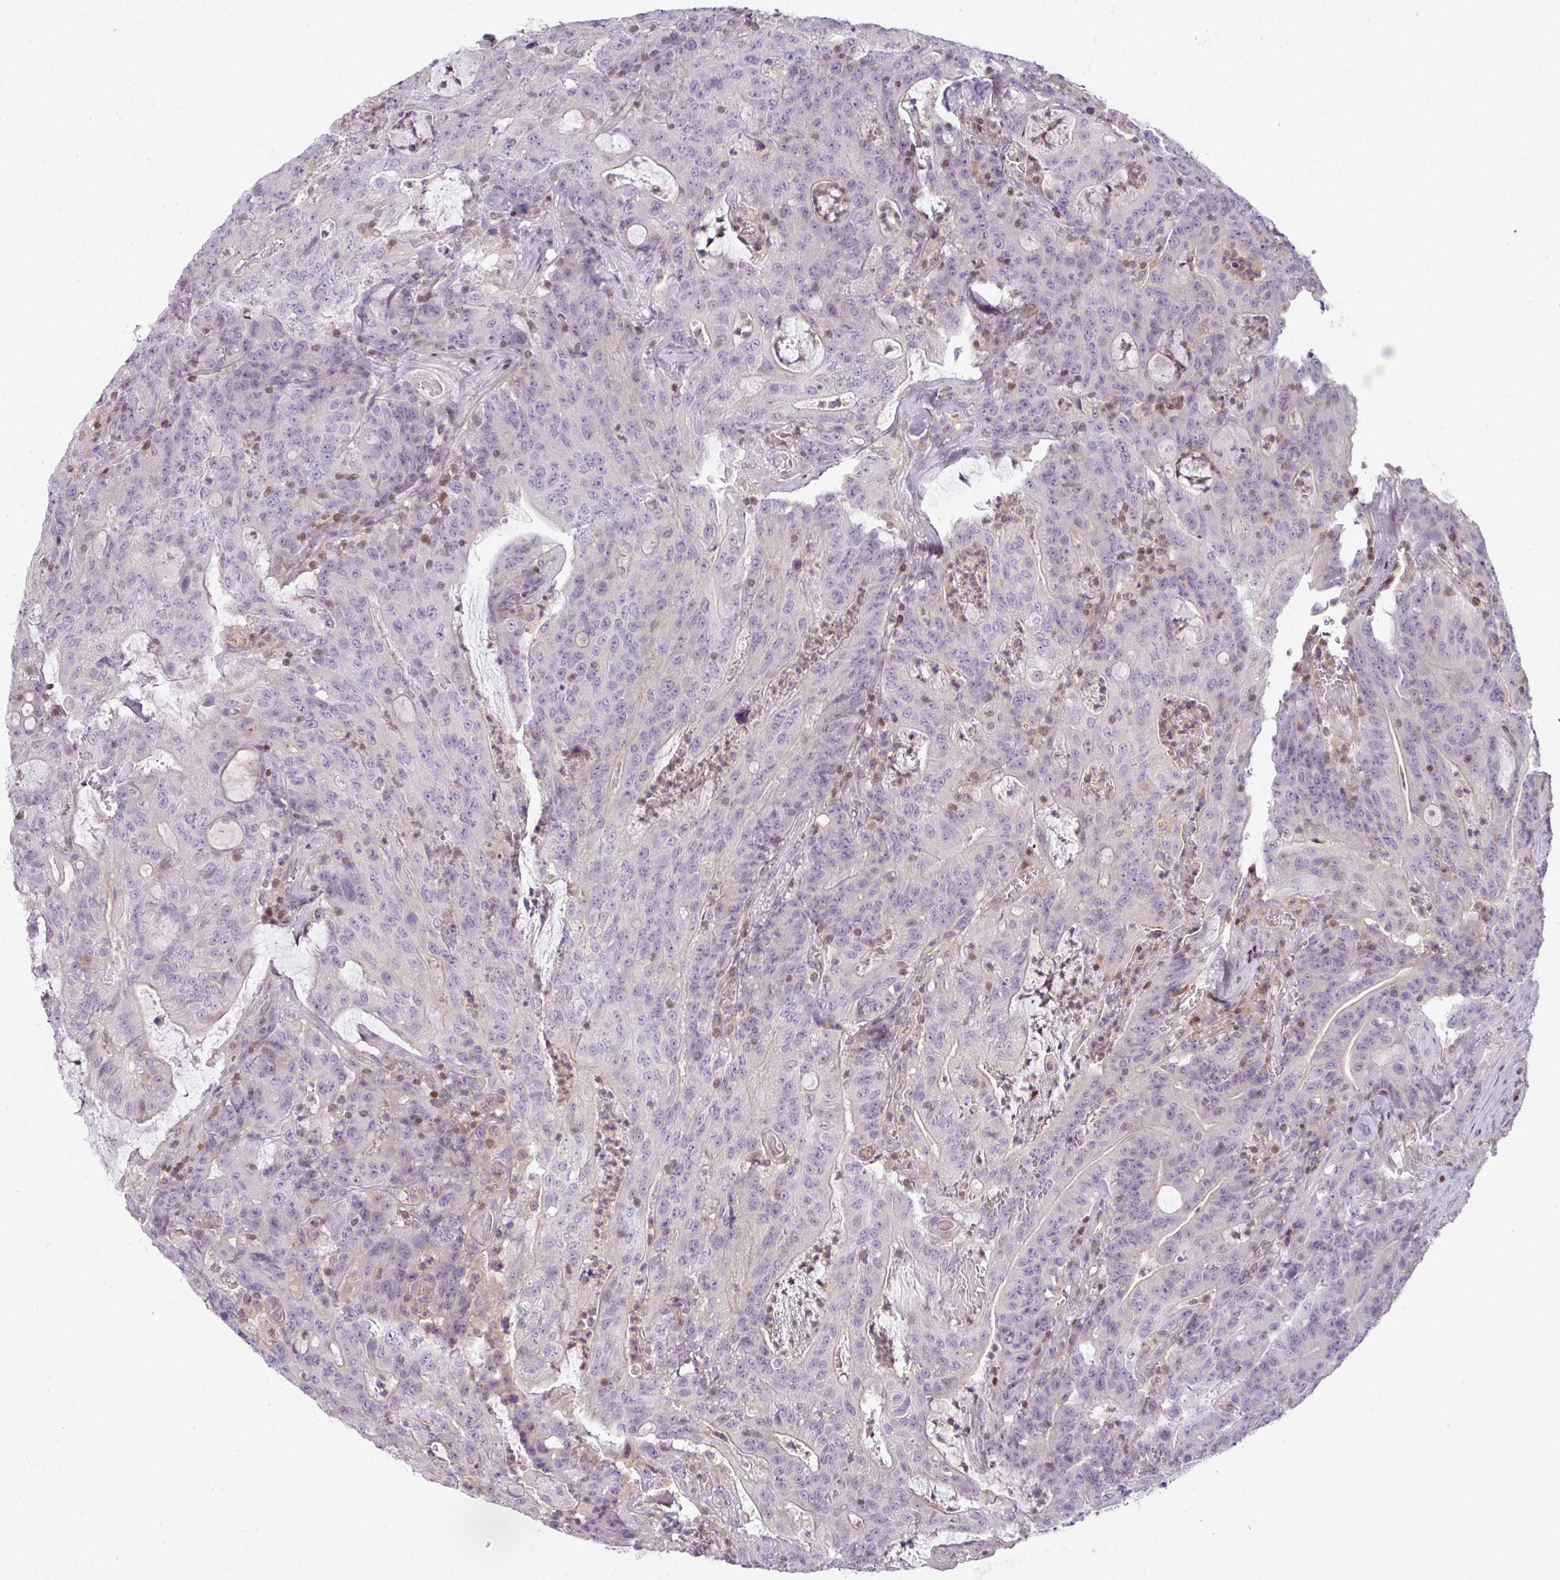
{"staining": {"intensity": "negative", "quantity": "none", "location": "none"}, "tissue": "colorectal cancer", "cell_type": "Tumor cells", "image_type": "cancer", "snomed": [{"axis": "morphology", "description": "Adenocarcinoma, NOS"}, {"axis": "topography", "description": "Colon"}], "caption": "Immunohistochemistry of adenocarcinoma (colorectal) shows no staining in tumor cells.", "gene": "STAT5A", "patient": {"sex": "male", "age": 83}}